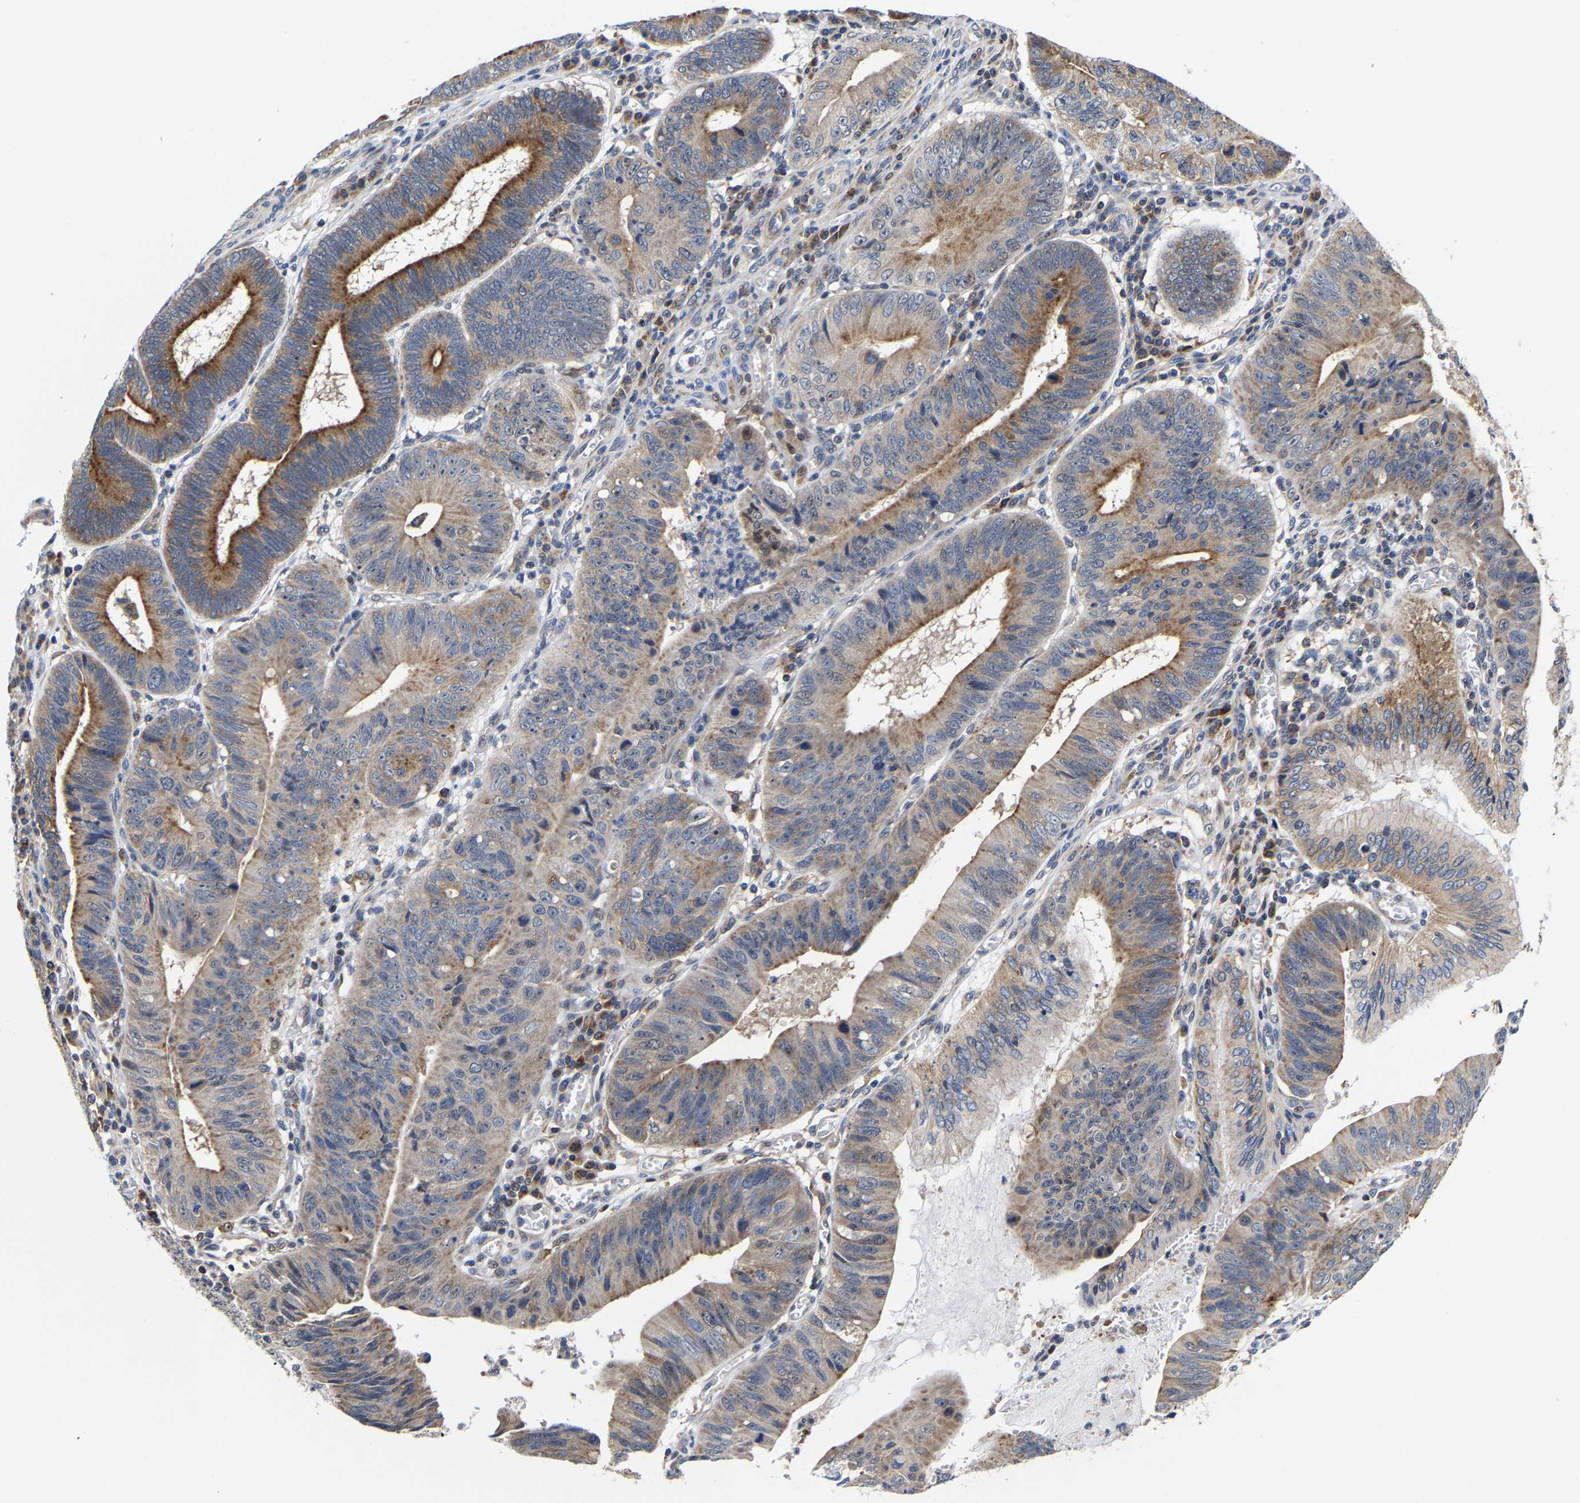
{"staining": {"intensity": "strong", "quantity": "<25%", "location": "cytoplasmic/membranous"}, "tissue": "stomach cancer", "cell_type": "Tumor cells", "image_type": "cancer", "snomed": [{"axis": "morphology", "description": "Adenocarcinoma, NOS"}, {"axis": "topography", "description": "Stomach"}], "caption": "Strong cytoplasmic/membranous staining is seen in about <25% of tumor cells in stomach cancer (adenocarcinoma).", "gene": "PFKFB3", "patient": {"sex": "male", "age": 59}}